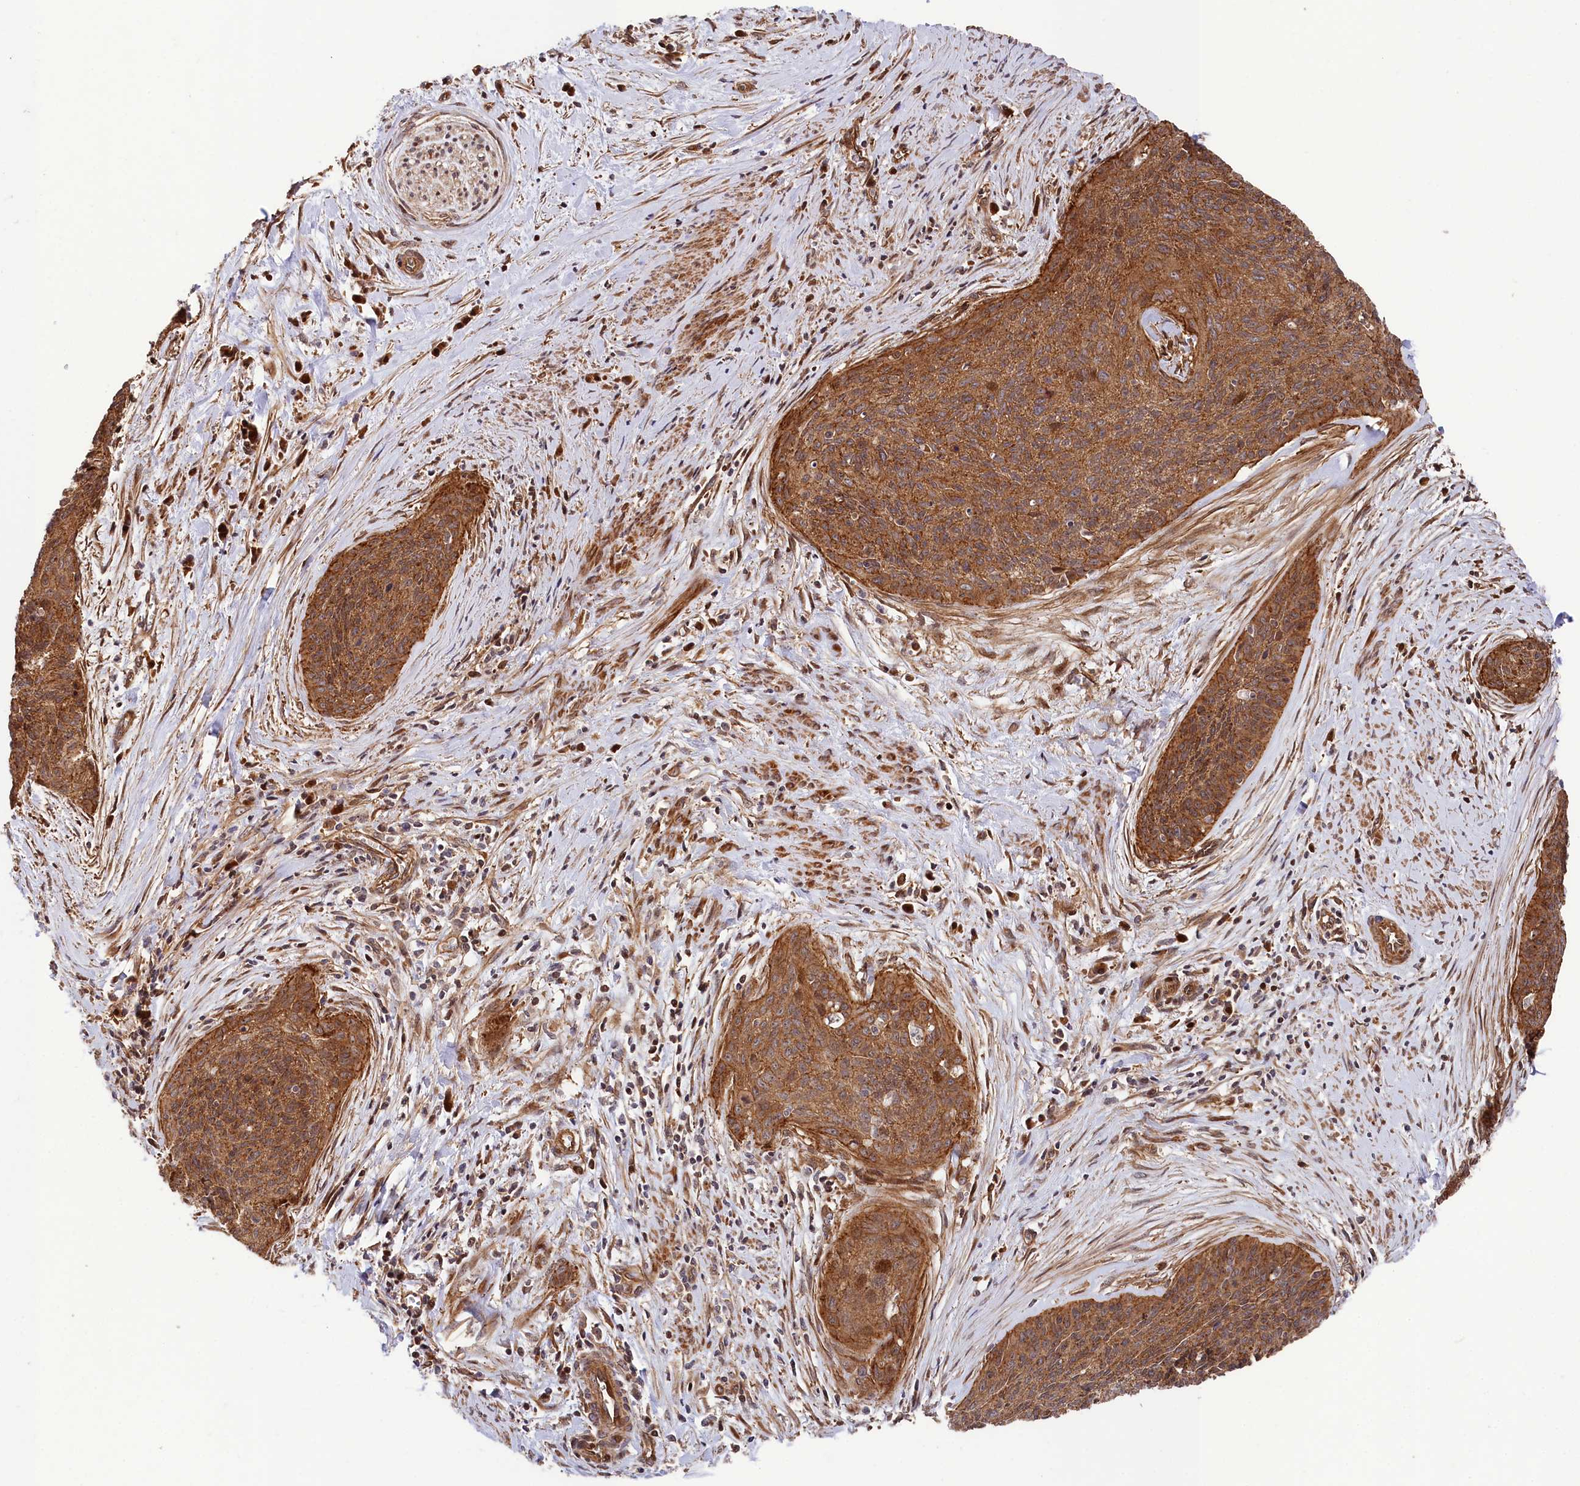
{"staining": {"intensity": "strong", "quantity": ">75%", "location": "cytoplasmic/membranous"}, "tissue": "cervical cancer", "cell_type": "Tumor cells", "image_type": "cancer", "snomed": [{"axis": "morphology", "description": "Squamous cell carcinoma, NOS"}, {"axis": "topography", "description": "Cervix"}], "caption": "Immunohistochemical staining of squamous cell carcinoma (cervical) exhibits high levels of strong cytoplasmic/membranous protein positivity in about >75% of tumor cells.", "gene": "TNKS1BP1", "patient": {"sex": "female", "age": 55}}